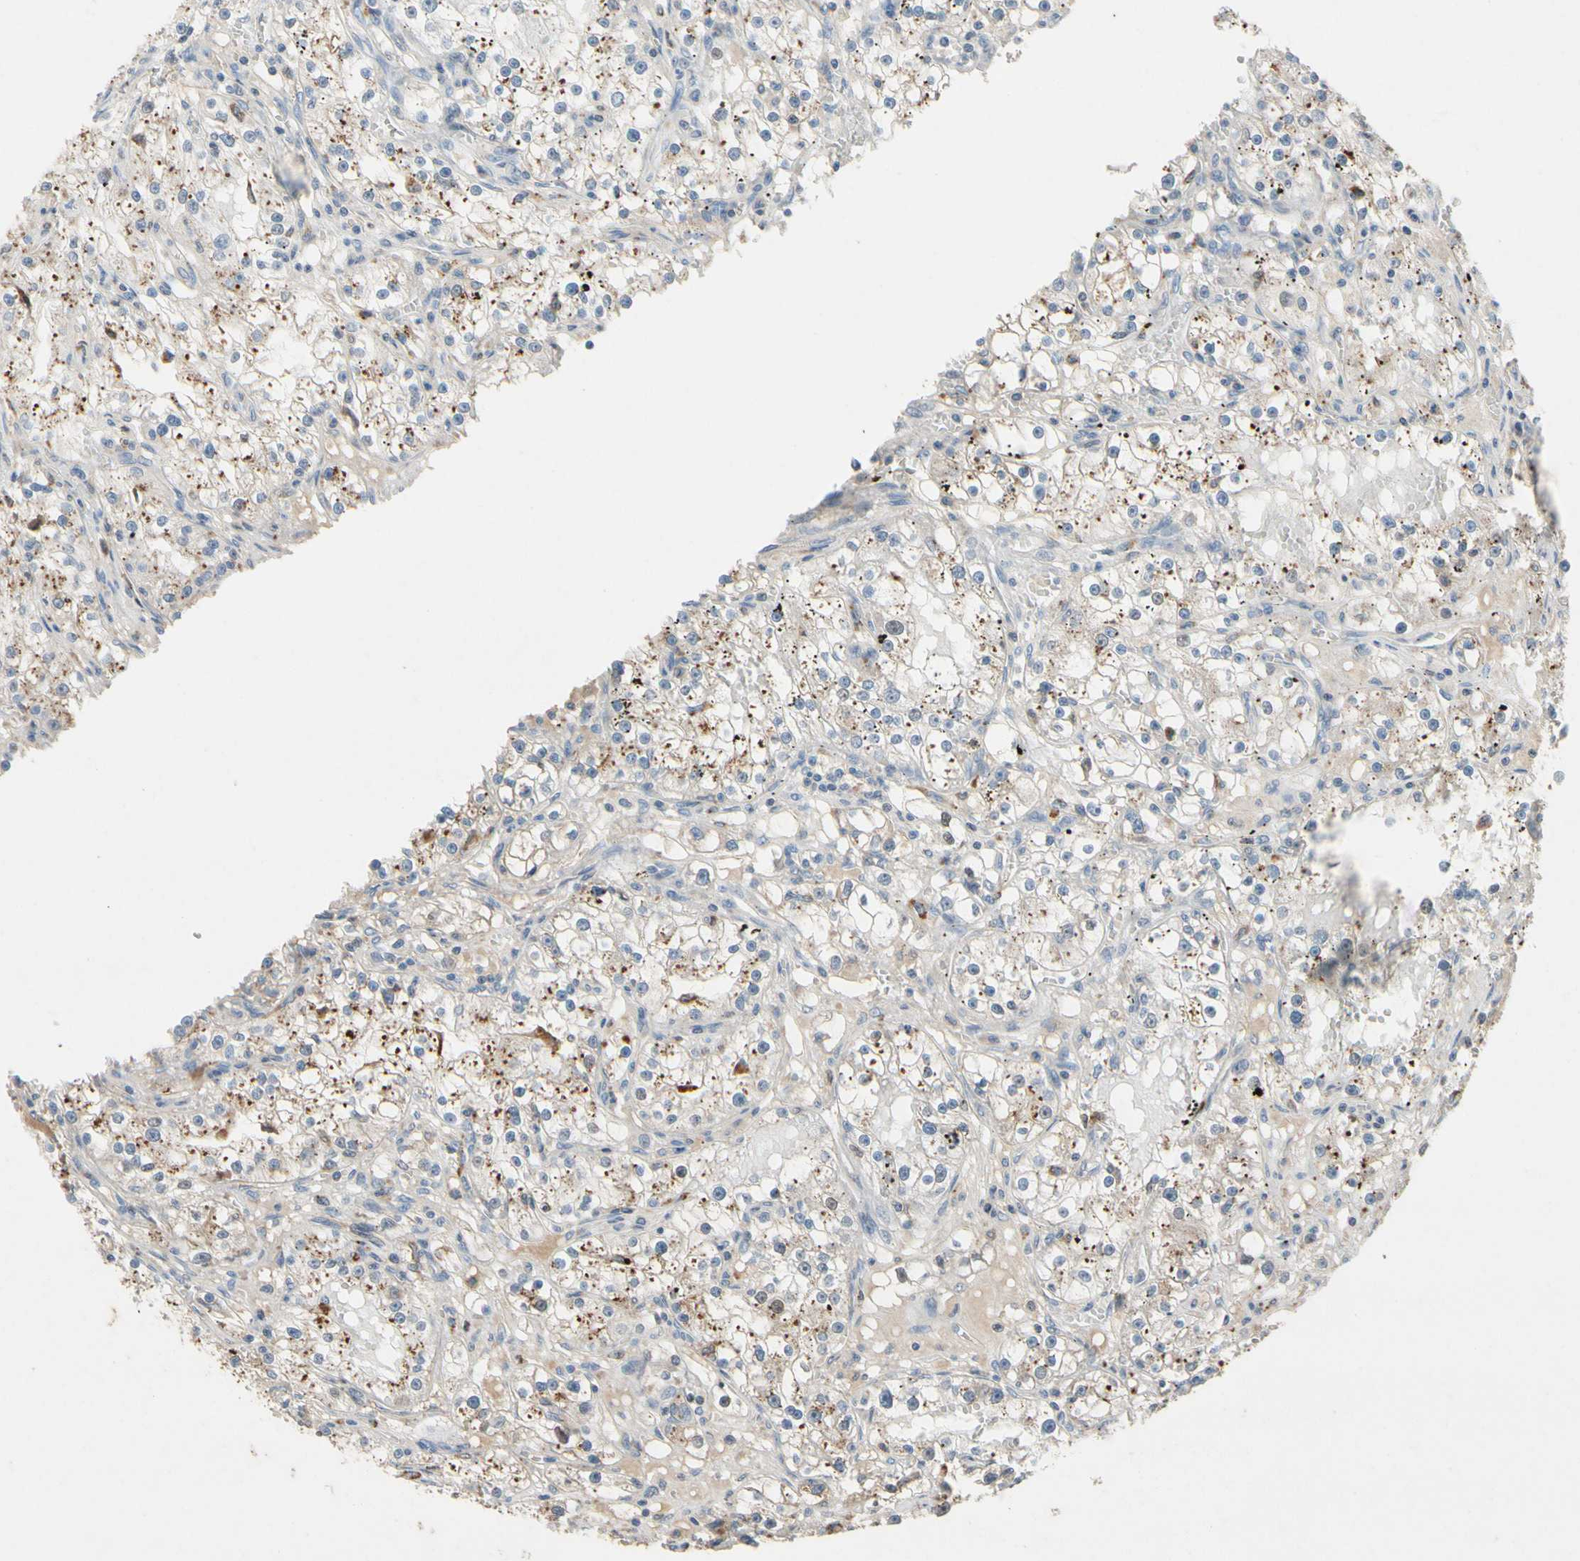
{"staining": {"intensity": "moderate", "quantity": "25%-75%", "location": "cytoplasmic/membranous"}, "tissue": "renal cancer", "cell_type": "Tumor cells", "image_type": "cancer", "snomed": [{"axis": "morphology", "description": "Adenocarcinoma, NOS"}, {"axis": "topography", "description": "Kidney"}], "caption": "Renal cancer (adenocarcinoma) tissue displays moderate cytoplasmic/membranous staining in about 25%-75% of tumor cells", "gene": "ZKSCAN4", "patient": {"sex": "male", "age": 56}}